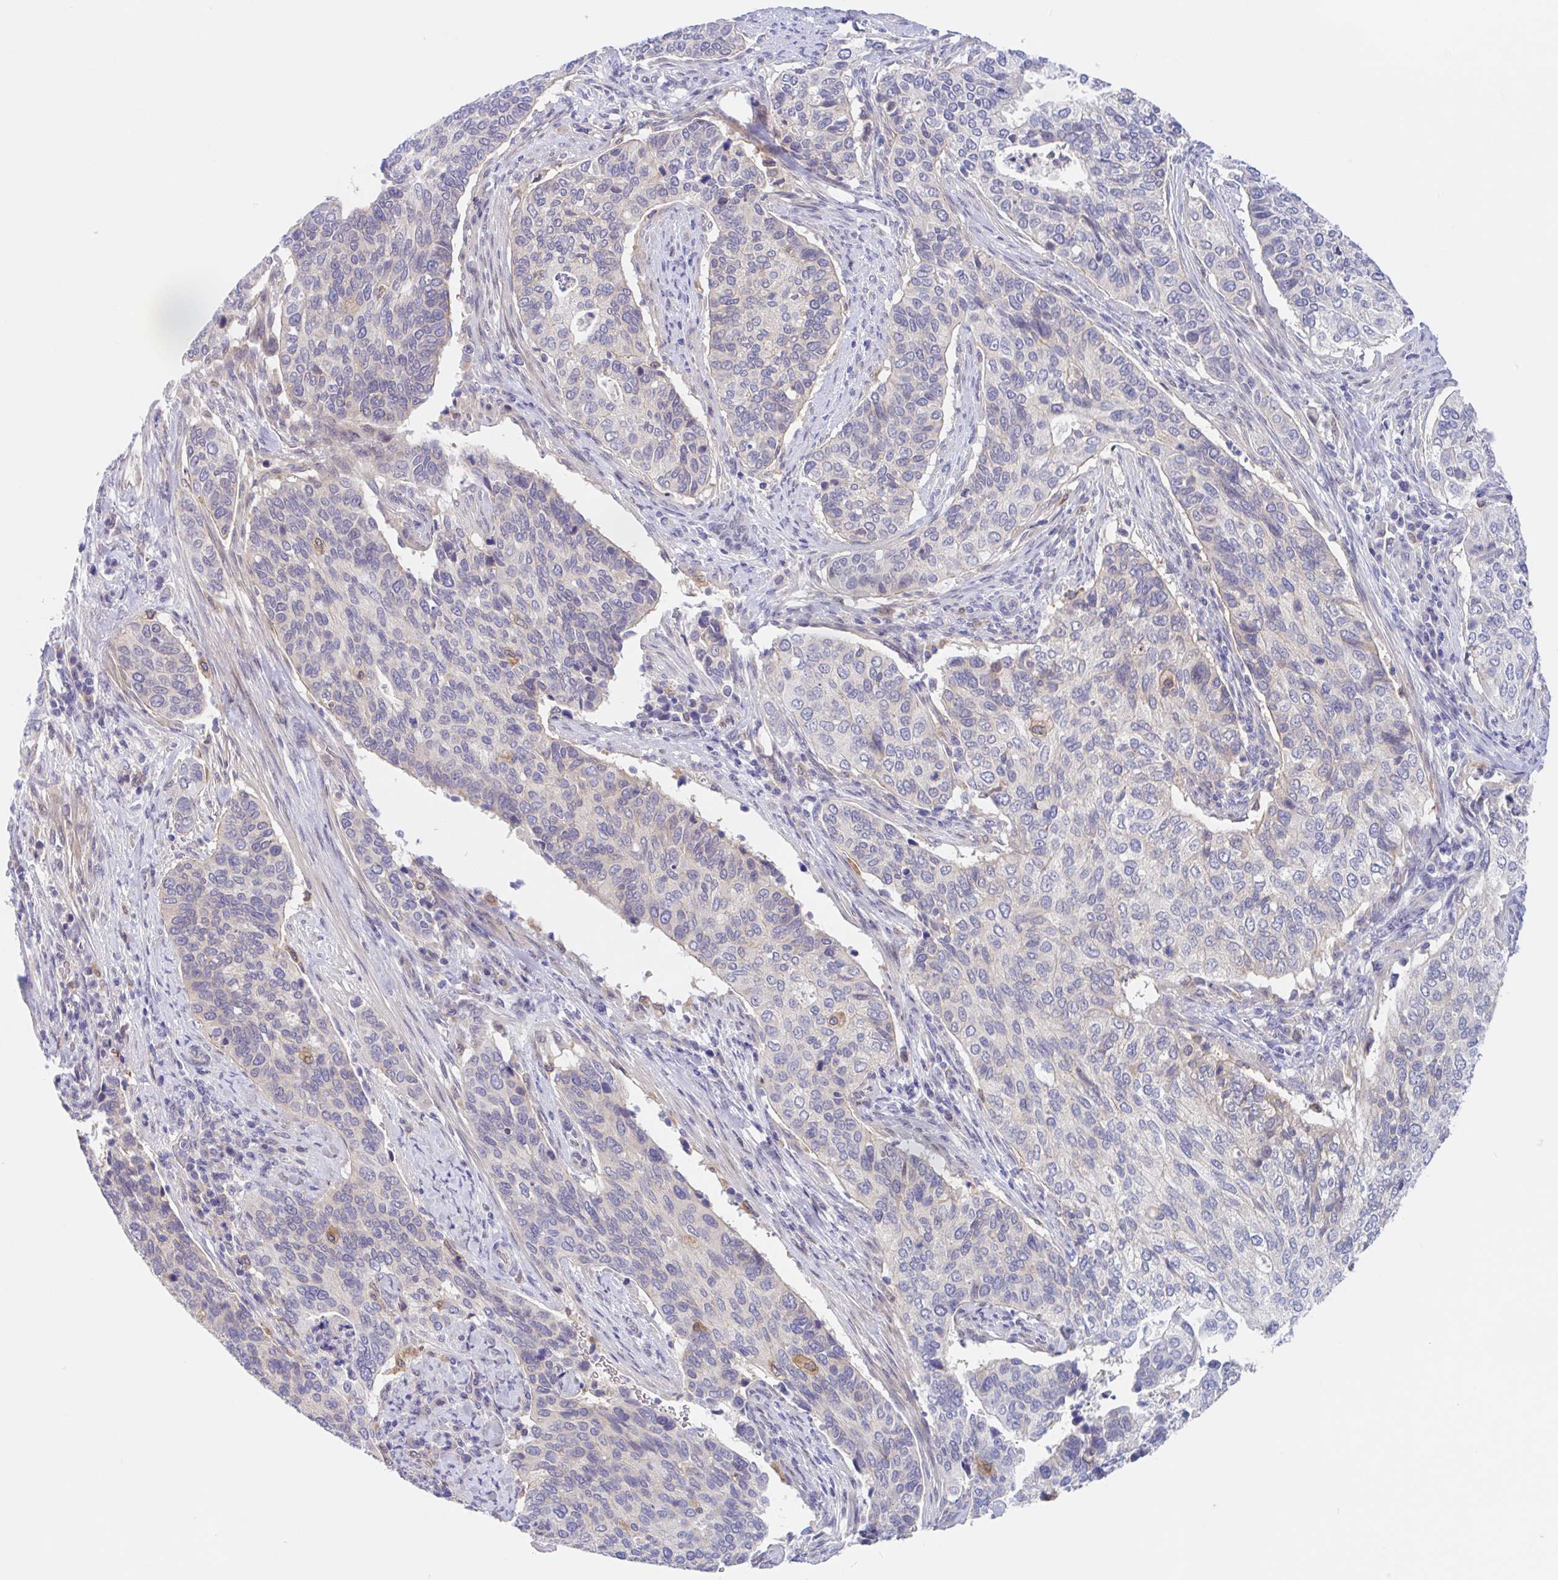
{"staining": {"intensity": "negative", "quantity": "none", "location": "none"}, "tissue": "cervical cancer", "cell_type": "Tumor cells", "image_type": "cancer", "snomed": [{"axis": "morphology", "description": "Squamous cell carcinoma, NOS"}, {"axis": "topography", "description": "Cervix"}], "caption": "Immunohistochemical staining of human cervical cancer shows no significant staining in tumor cells.", "gene": "TMEM86A", "patient": {"sex": "female", "age": 38}}